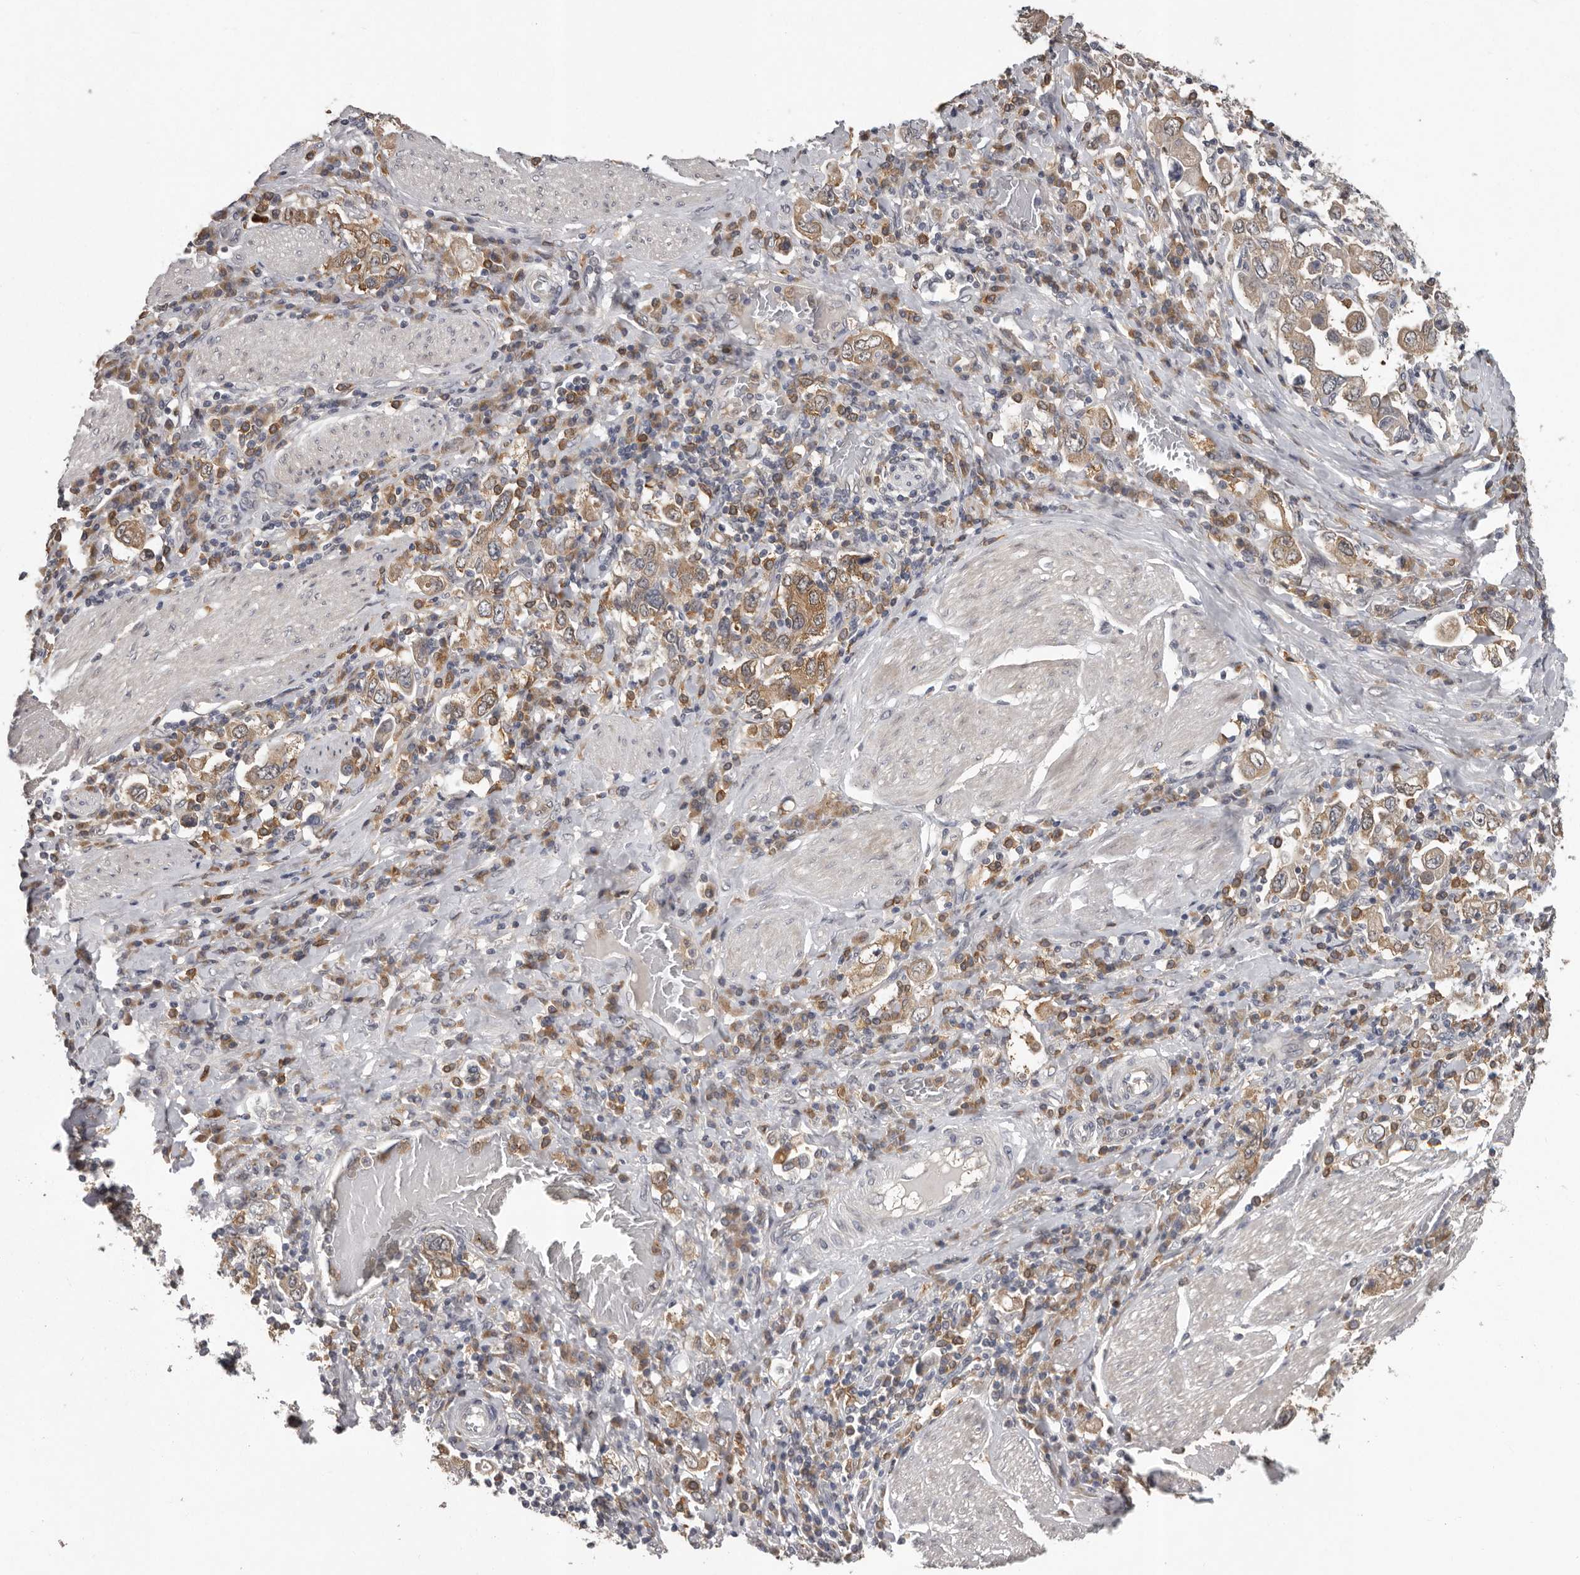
{"staining": {"intensity": "moderate", "quantity": ">75%", "location": "cytoplasmic/membranous"}, "tissue": "stomach cancer", "cell_type": "Tumor cells", "image_type": "cancer", "snomed": [{"axis": "morphology", "description": "Adenocarcinoma, NOS"}, {"axis": "topography", "description": "Stomach, upper"}], "caption": "This image demonstrates immunohistochemistry staining of human adenocarcinoma (stomach), with medium moderate cytoplasmic/membranous positivity in about >75% of tumor cells.", "gene": "RALGPS2", "patient": {"sex": "male", "age": 62}}